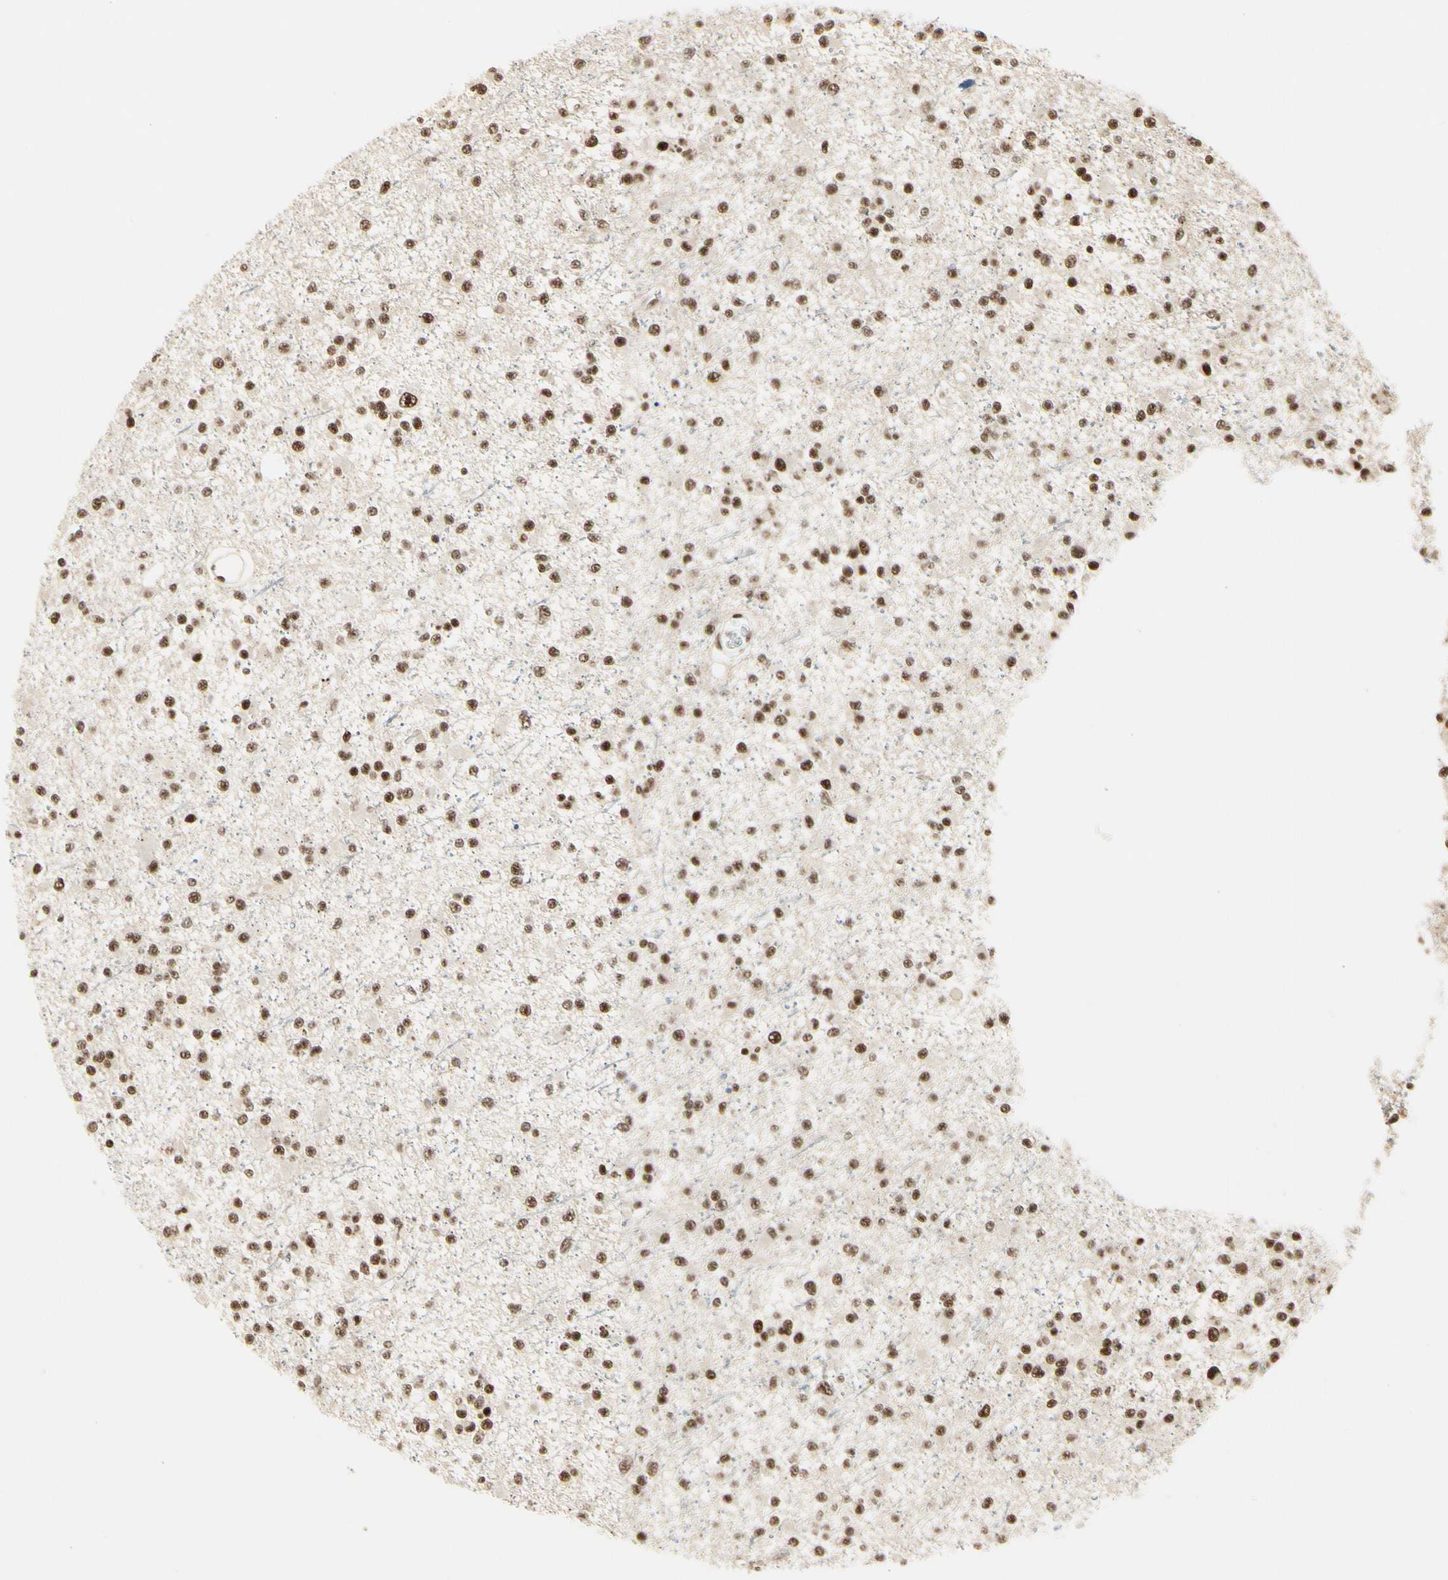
{"staining": {"intensity": "moderate", "quantity": ">75%", "location": "nuclear"}, "tissue": "glioma", "cell_type": "Tumor cells", "image_type": "cancer", "snomed": [{"axis": "morphology", "description": "Glioma, malignant, Low grade"}, {"axis": "topography", "description": "Brain"}], "caption": "Protein positivity by immunohistochemistry displays moderate nuclear staining in about >75% of tumor cells in glioma. The staining was performed using DAB (3,3'-diaminobenzidine) to visualize the protein expression in brown, while the nuclei were stained in blue with hematoxylin (Magnification: 20x).", "gene": "HEXIM1", "patient": {"sex": "female", "age": 22}}